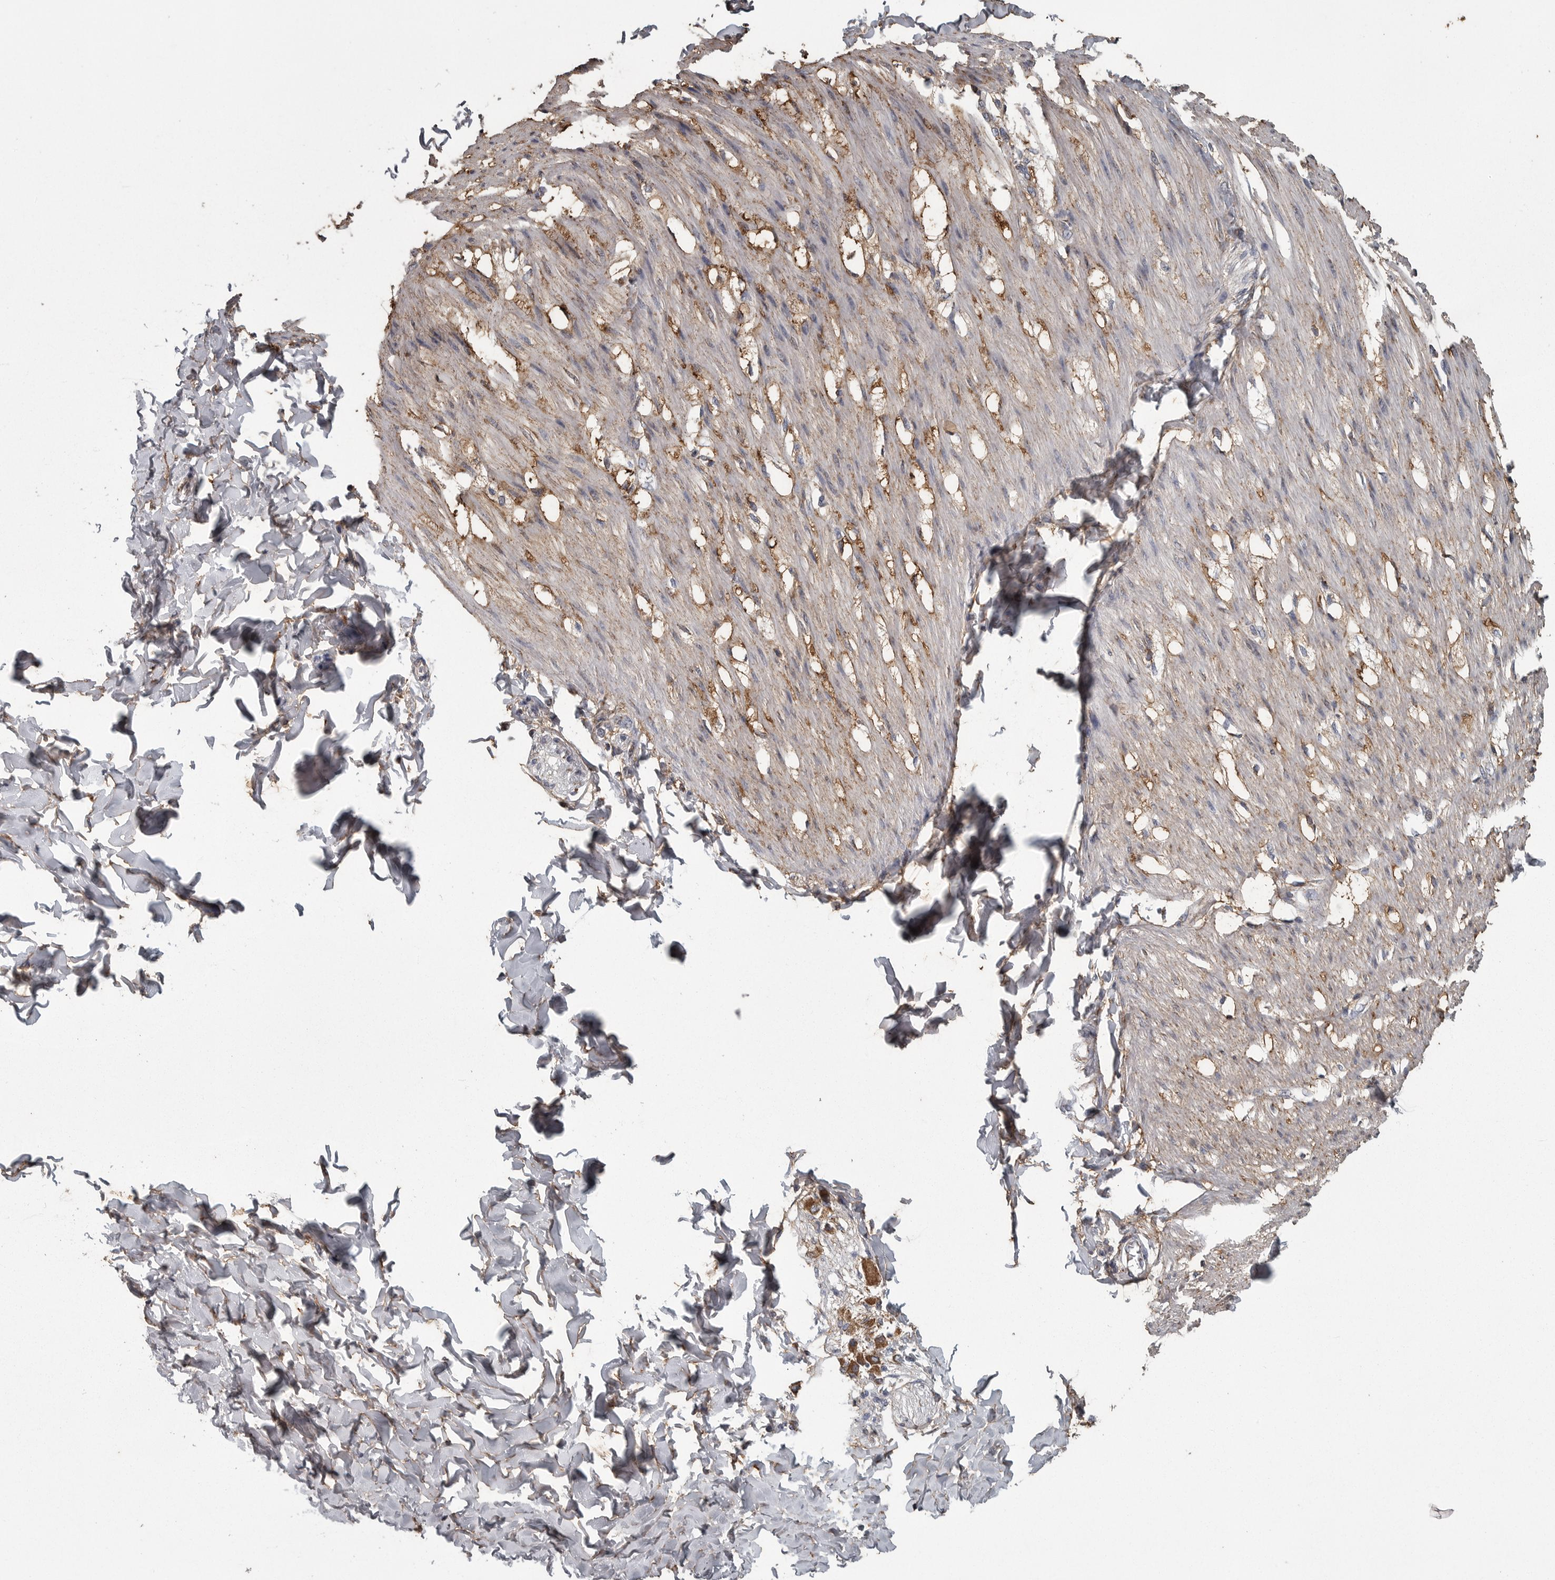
{"staining": {"intensity": "weak", "quantity": "25%-75%", "location": "cytoplasmic/membranous"}, "tissue": "smooth muscle", "cell_type": "Smooth muscle cells", "image_type": "normal", "snomed": [{"axis": "morphology", "description": "Normal tissue, NOS"}, {"axis": "morphology", "description": "Adenocarcinoma, NOS"}, {"axis": "topography", "description": "Smooth muscle"}, {"axis": "topography", "description": "Colon"}], "caption": "Immunohistochemical staining of normal smooth muscle displays low levels of weak cytoplasmic/membranous staining in about 25%-75% of smooth muscle cells.", "gene": "FRK", "patient": {"sex": "male", "age": 14}}